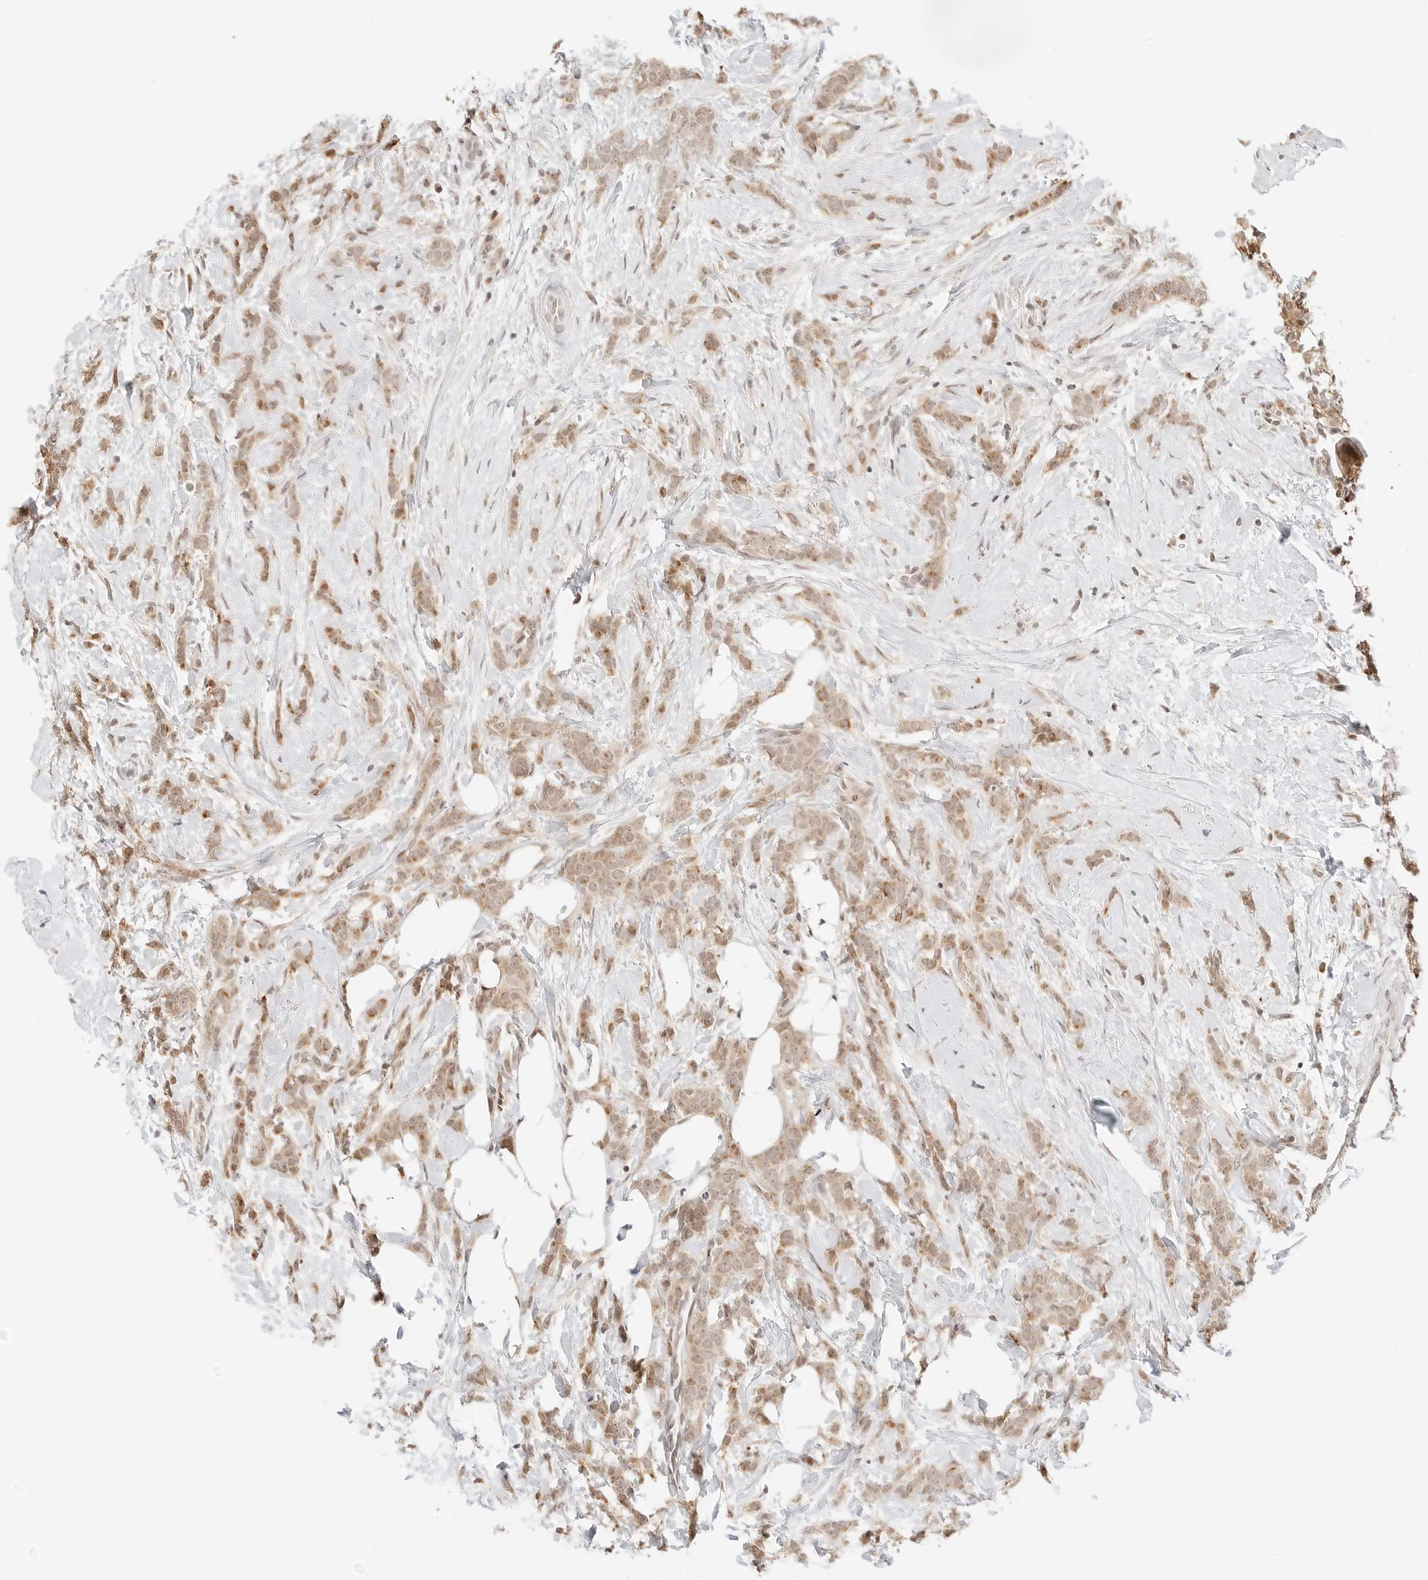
{"staining": {"intensity": "moderate", "quantity": ">75%", "location": "cytoplasmic/membranous"}, "tissue": "breast cancer", "cell_type": "Tumor cells", "image_type": "cancer", "snomed": [{"axis": "morphology", "description": "Lobular carcinoma, in situ"}, {"axis": "morphology", "description": "Lobular carcinoma"}, {"axis": "topography", "description": "Breast"}], "caption": "A histopathology image of human breast cancer stained for a protein shows moderate cytoplasmic/membranous brown staining in tumor cells.", "gene": "SEPTIN4", "patient": {"sex": "female", "age": 41}}